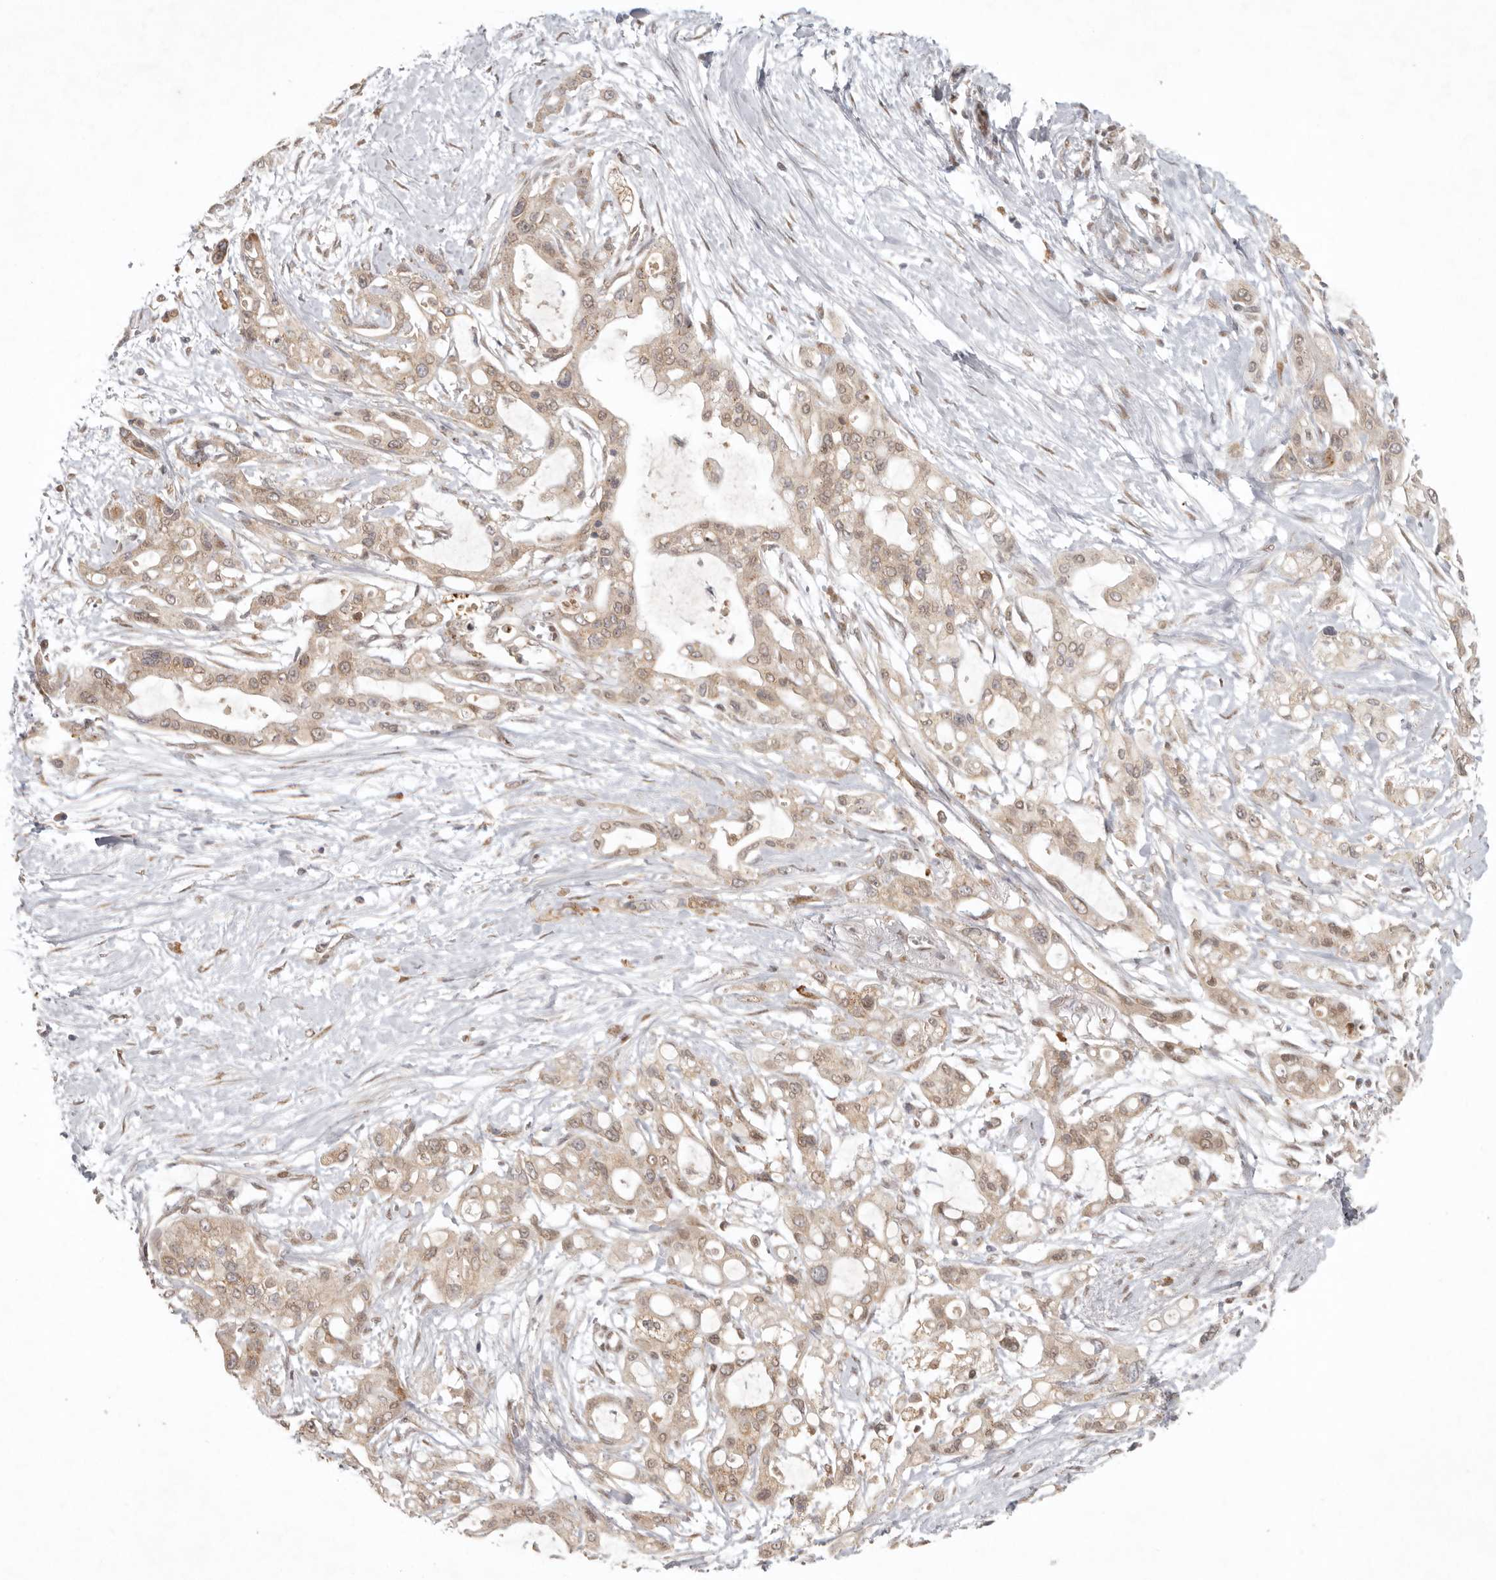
{"staining": {"intensity": "weak", "quantity": ">75%", "location": "cytoplasmic/membranous,nuclear"}, "tissue": "pancreatic cancer", "cell_type": "Tumor cells", "image_type": "cancer", "snomed": [{"axis": "morphology", "description": "Adenocarcinoma, NOS"}, {"axis": "topography", "description": "Pancreas"}], "caption": "Immunohistochemical staining of pancreatic cancer displays low levels of weak cytoplasmic/membranous and nuclear positivity in about >75% of tumor cells.", "gene": "LRRC75A", "patient": {"sex": "male", "age": 68}}